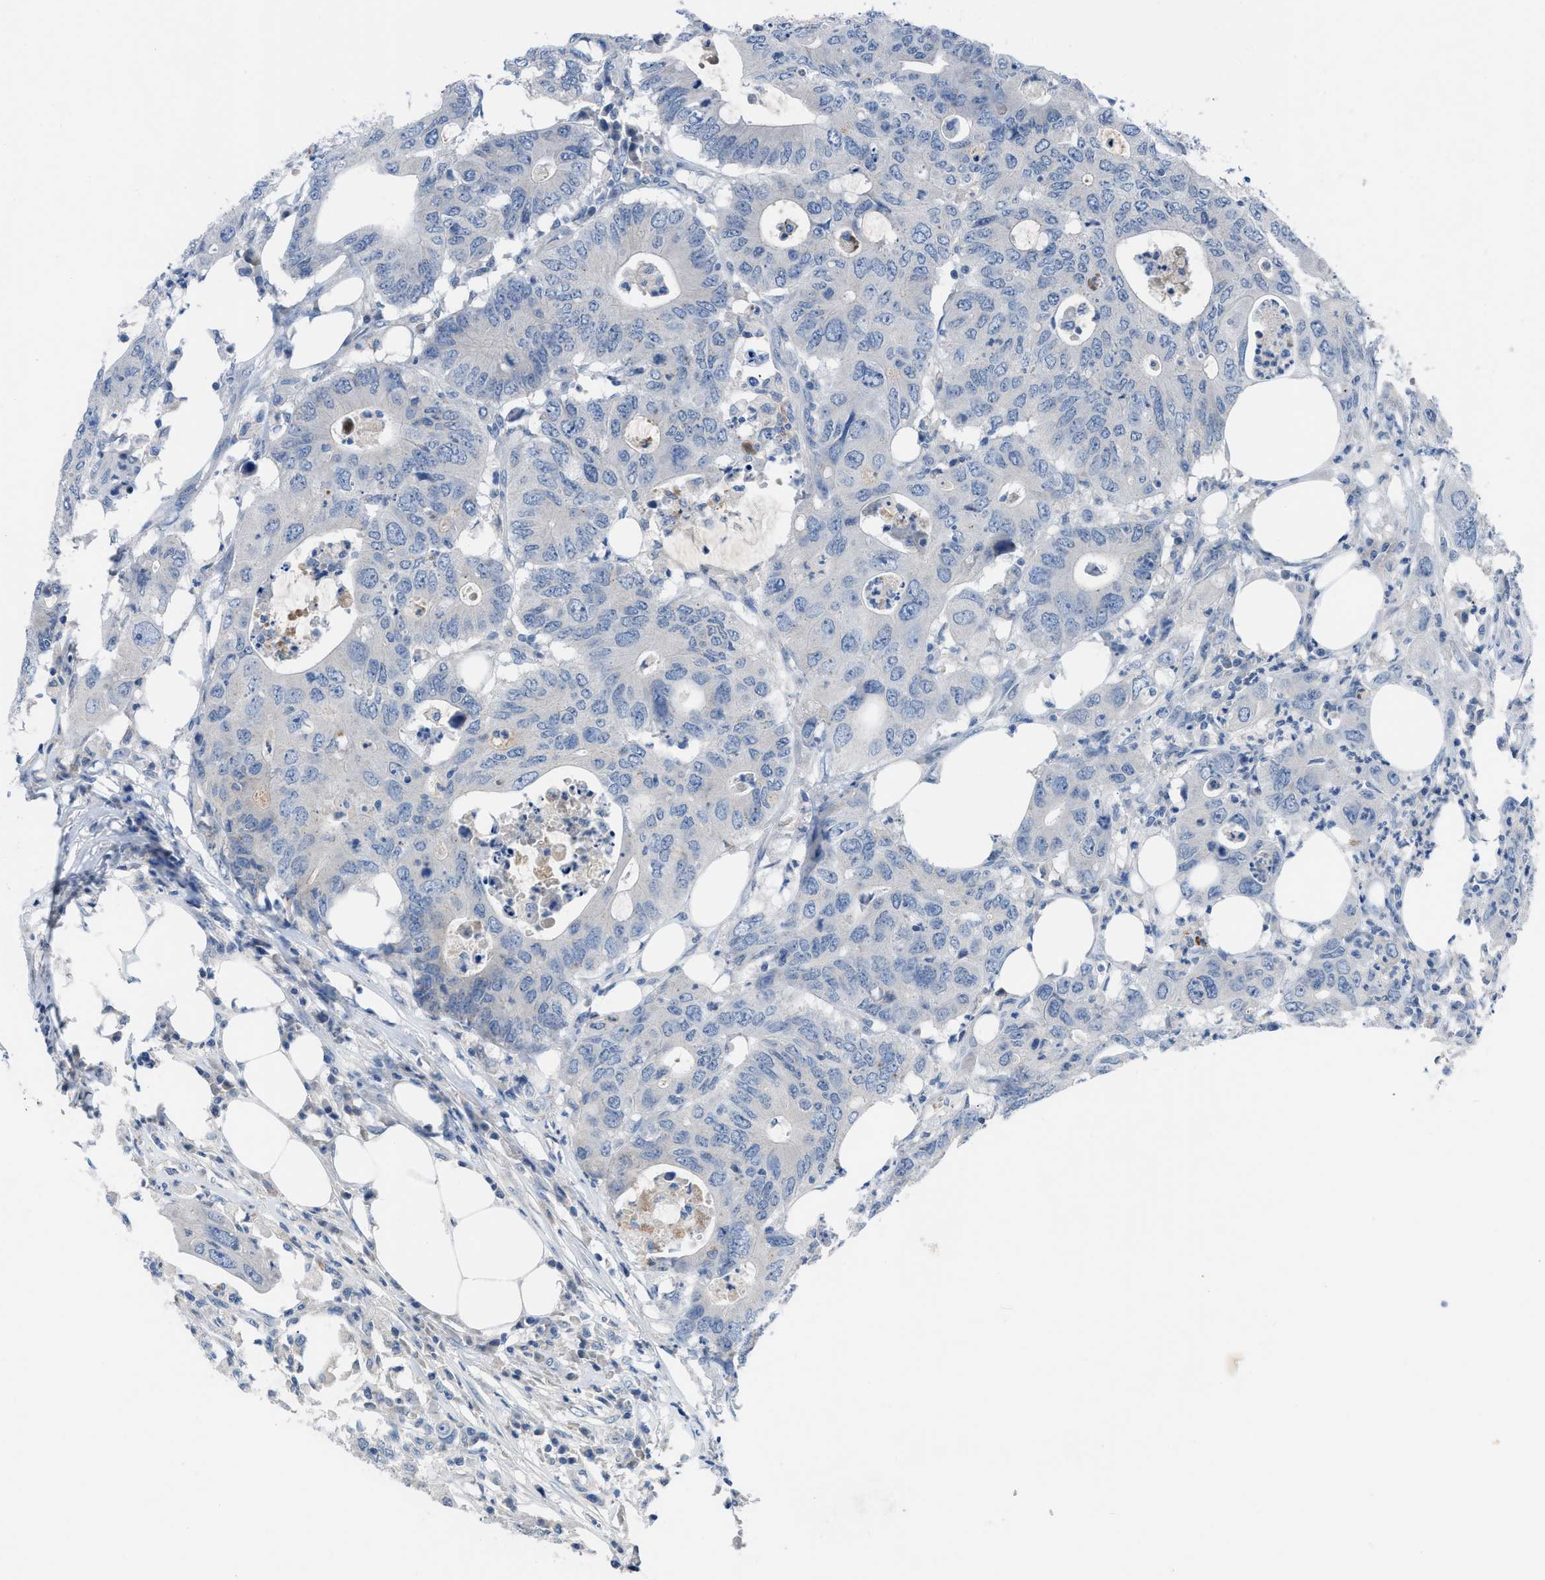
{"staining": {"intensity": "negative", "quantity": "none", "location": "none"}, "tissue": "colorectal cancer", "cell_type": "Tumor cells", "image_type": "cancer", "snomed": [{"axis": "morphology", "description": "Adenocarcinoma, NOS"}, {"axis": "topography", "description": "Colon"}], "caption": "DAB immunohistochemical staining of adenocarcinoma (colorectal) reveals no significant staining in tumor cells.", "gene": "HPX", "patient": {"sex": "male", "age": 71}}